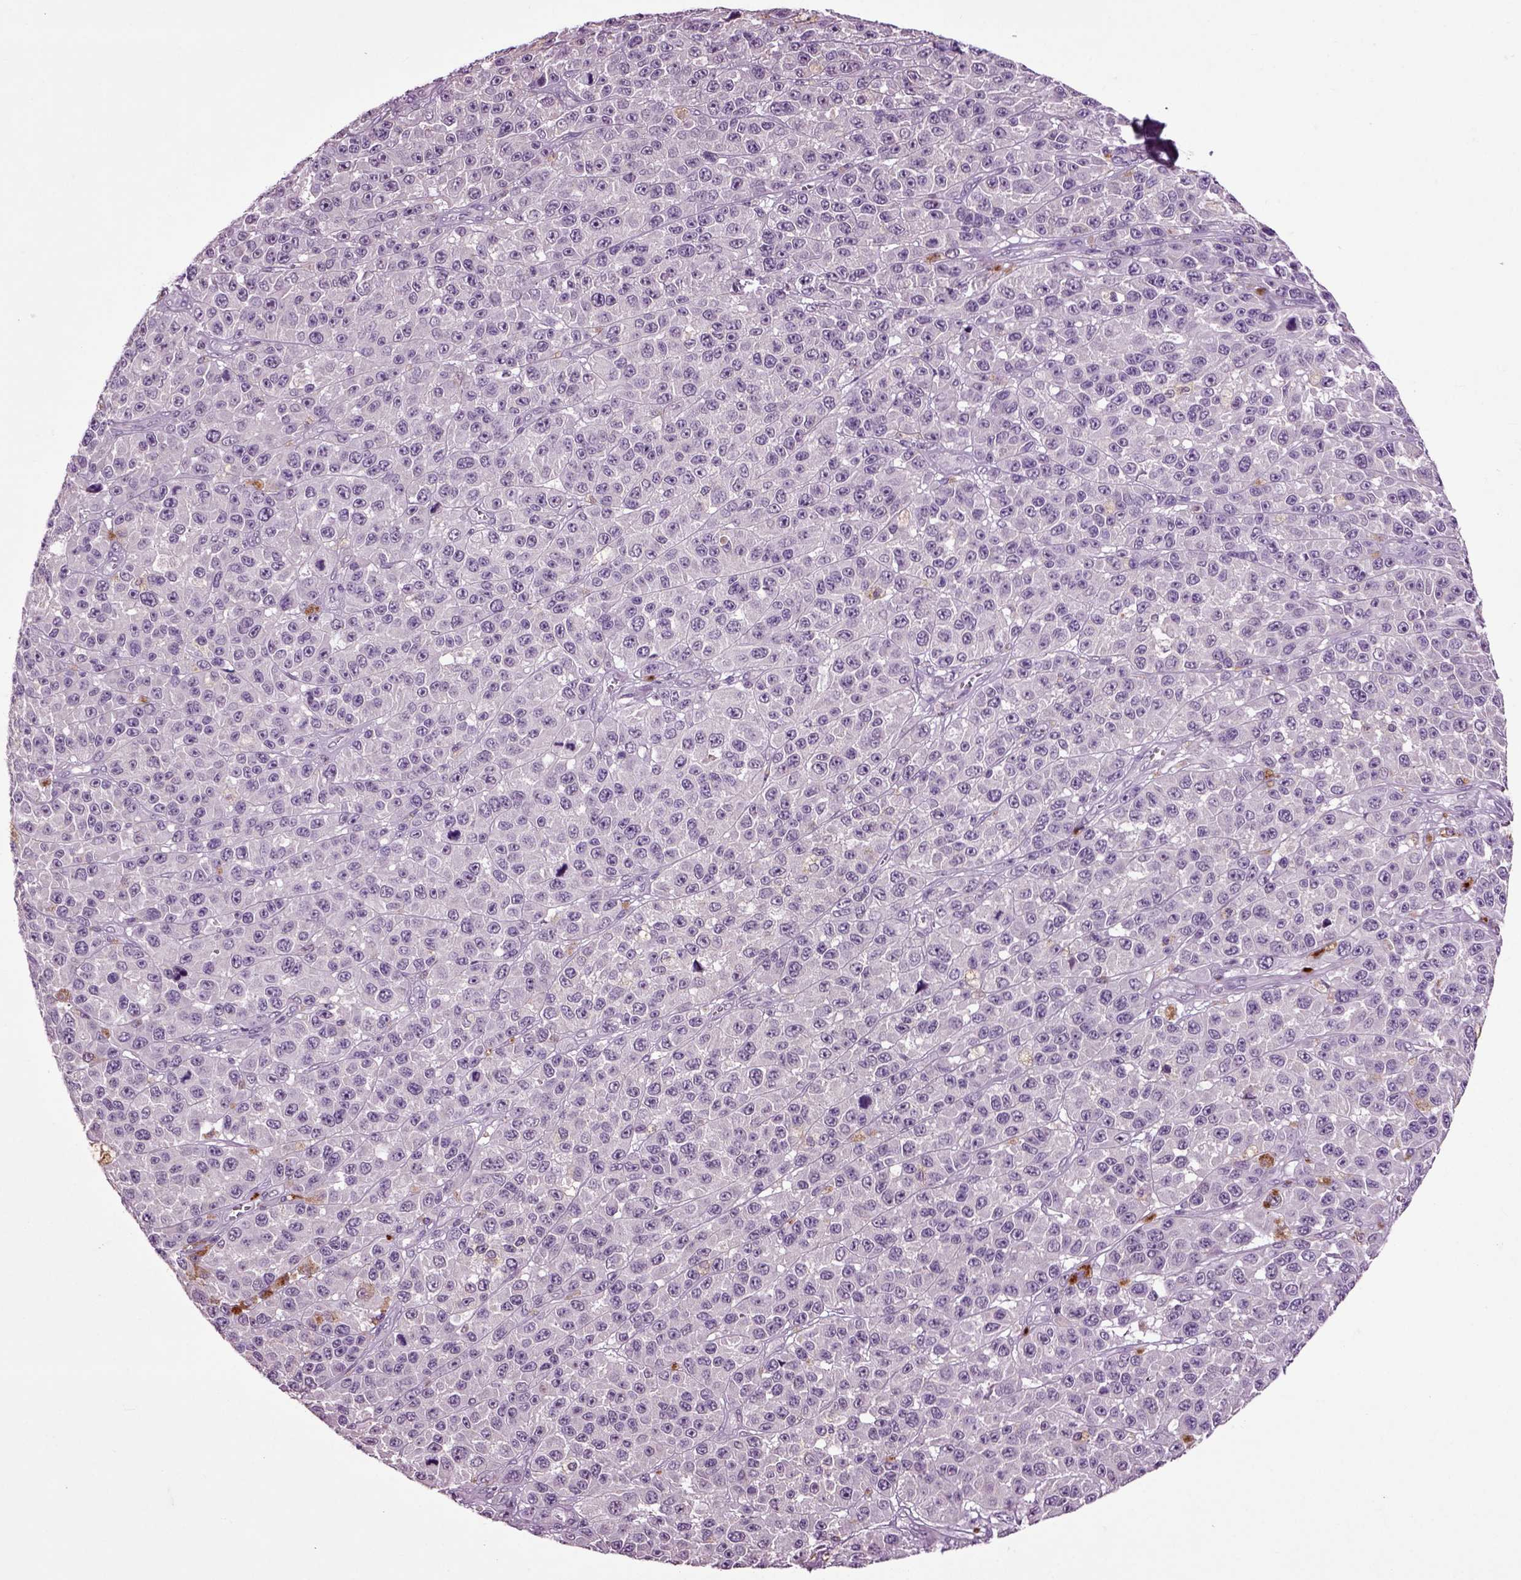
{"staining": {"intensity": "negative", "quantity": "none", "location": "none"}, "tissue": "melanoma", "cell_type": "Tumor cells", "image_type": "cancer", "snomed": [{"axis": "morphology", "description": "Malignant melanoma, NOS"}, {"axis": "topography", "description": "Skin"}], "caption": "Immunohistochemical staining of human melanoma reveals no significant expression in tumor cells.", "gene": "CRHR1", "patient": {"sex": "female", "age": 58}}